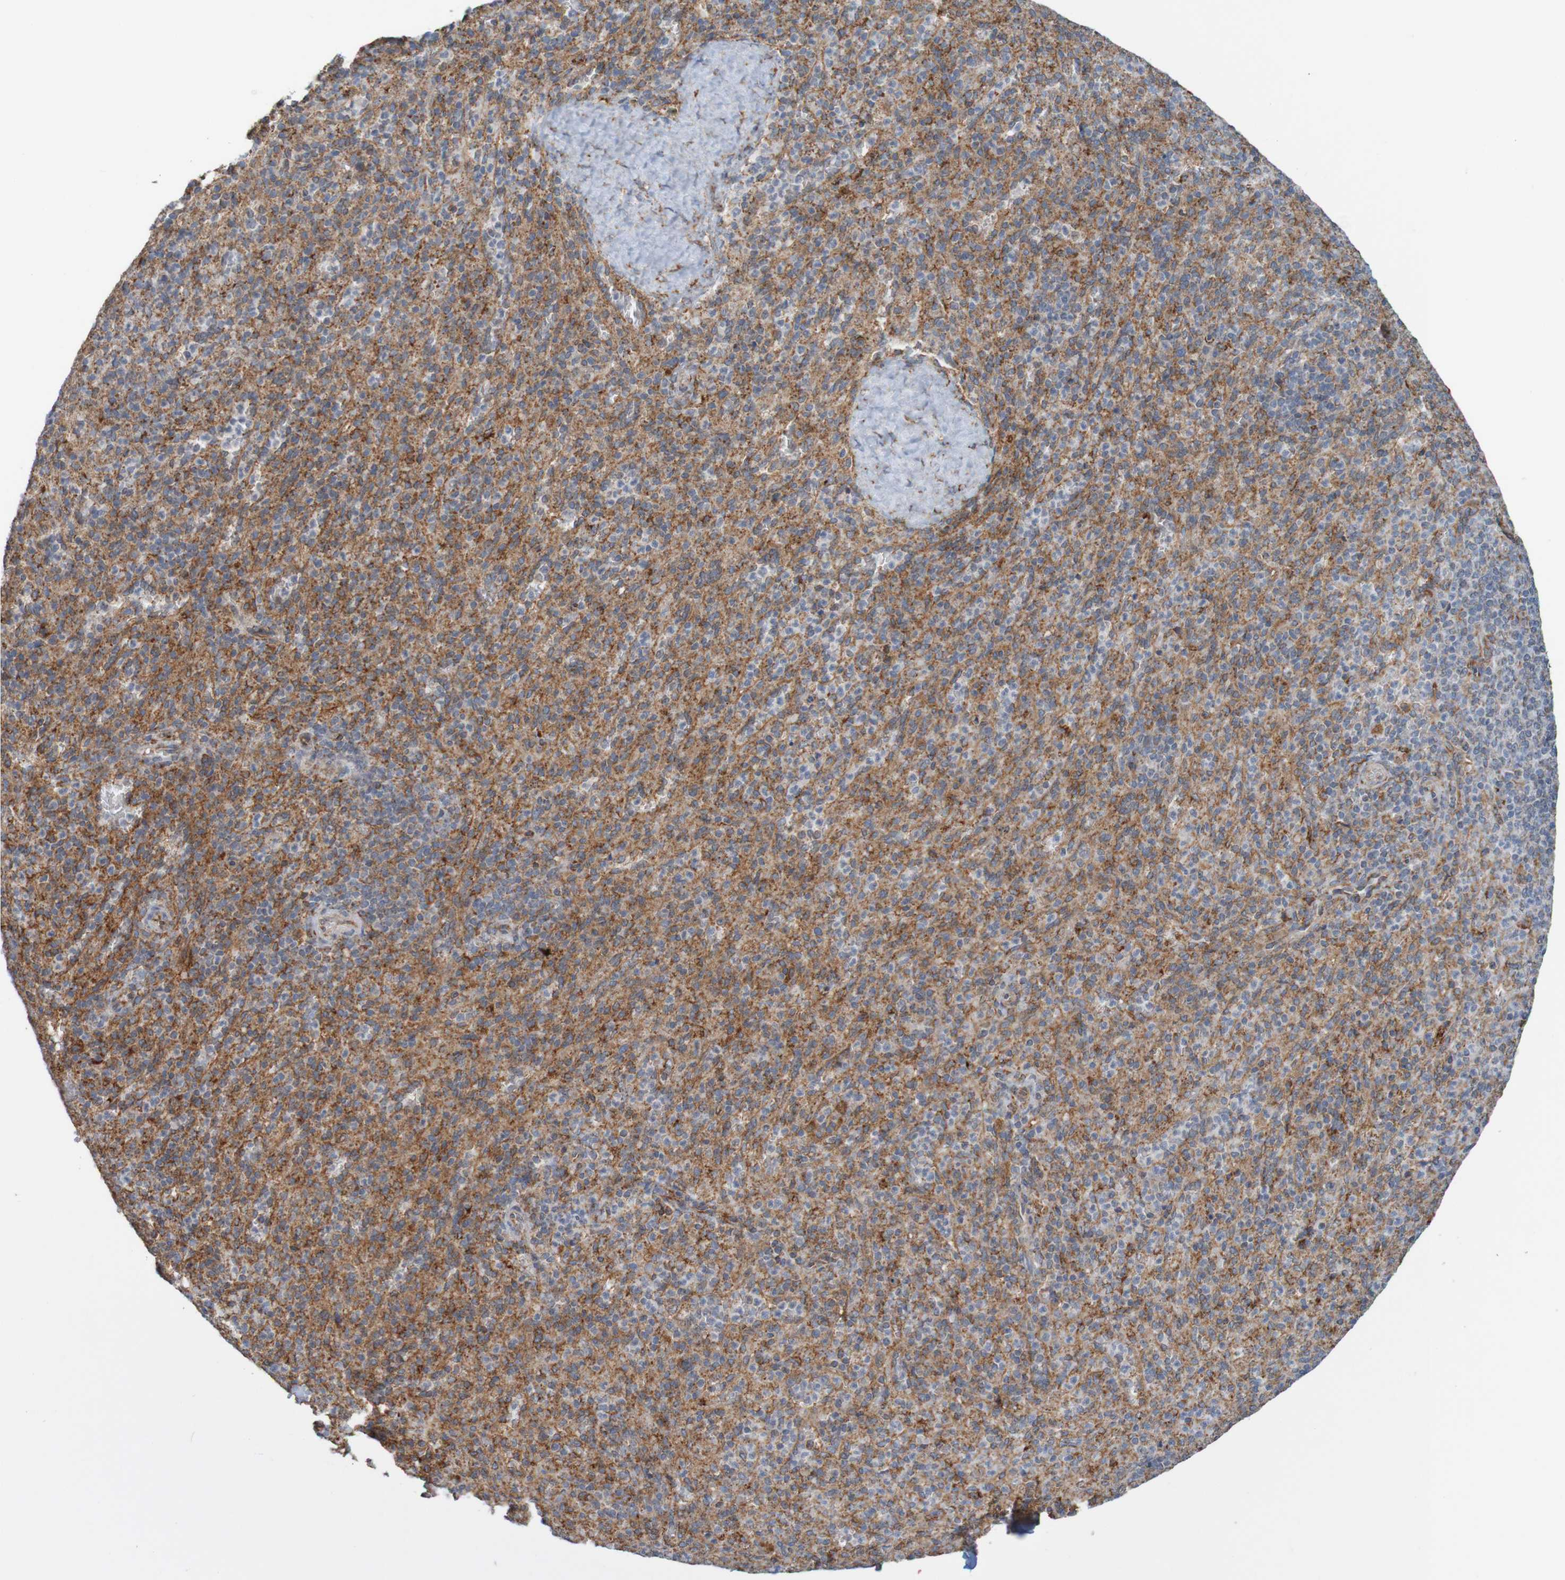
{"staining": {"intensity": "moderate", "quantity": "25%-75%", "location": "cytoplasmic/membranous"}, "tissue": "spleen", "cell_type": "Cells in red pulp", "image_type": "normal", "snomed": [{"axis": "morphology", "description": "Normal tissue, NOS"}, {"axis": "topography", "description": "Spleen"}], "caption": "A brown stain shows moderate cytoplasmic/membranous staining of a protein in cells in red pulp of unremarkable human spleen.", "gene": "PDIA3", "patient": {"sex": "male", "age": 36}}